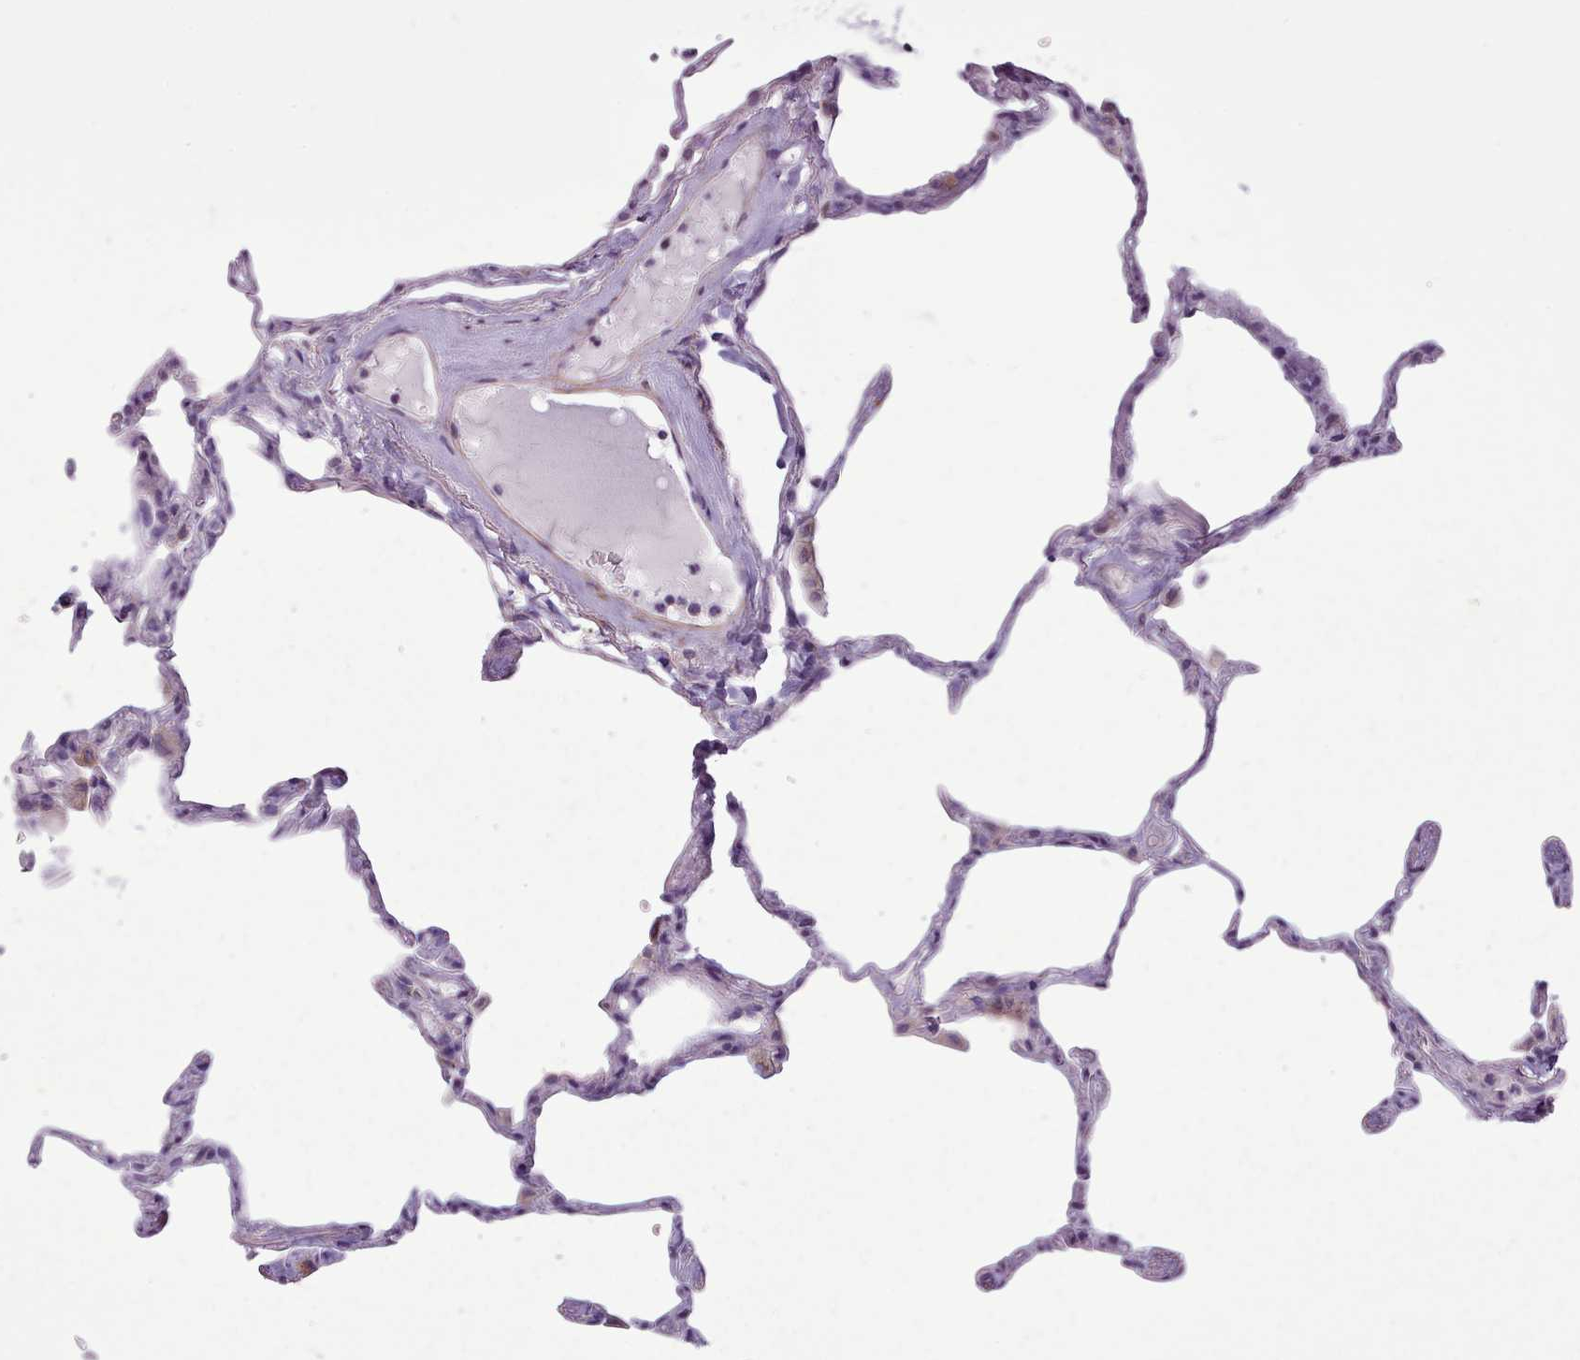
{"staining": {"intensity": "negative", "quantity": "none", "location": "none"}, "tissue": "lung", "cell_type": "Alveolar cells", "image_type": "normal", "snomed": [{"axis": "morphology", "description": "Normal tissue, NOS"}, {"axis": "topography", "description": "Lung"}], "caption": "Alveolar cells show no significant positivity in unremarkable lung. Nuclei are stained in blue.", "gene": "AVL9", "patient": {"sex": "male", "age": 65}}